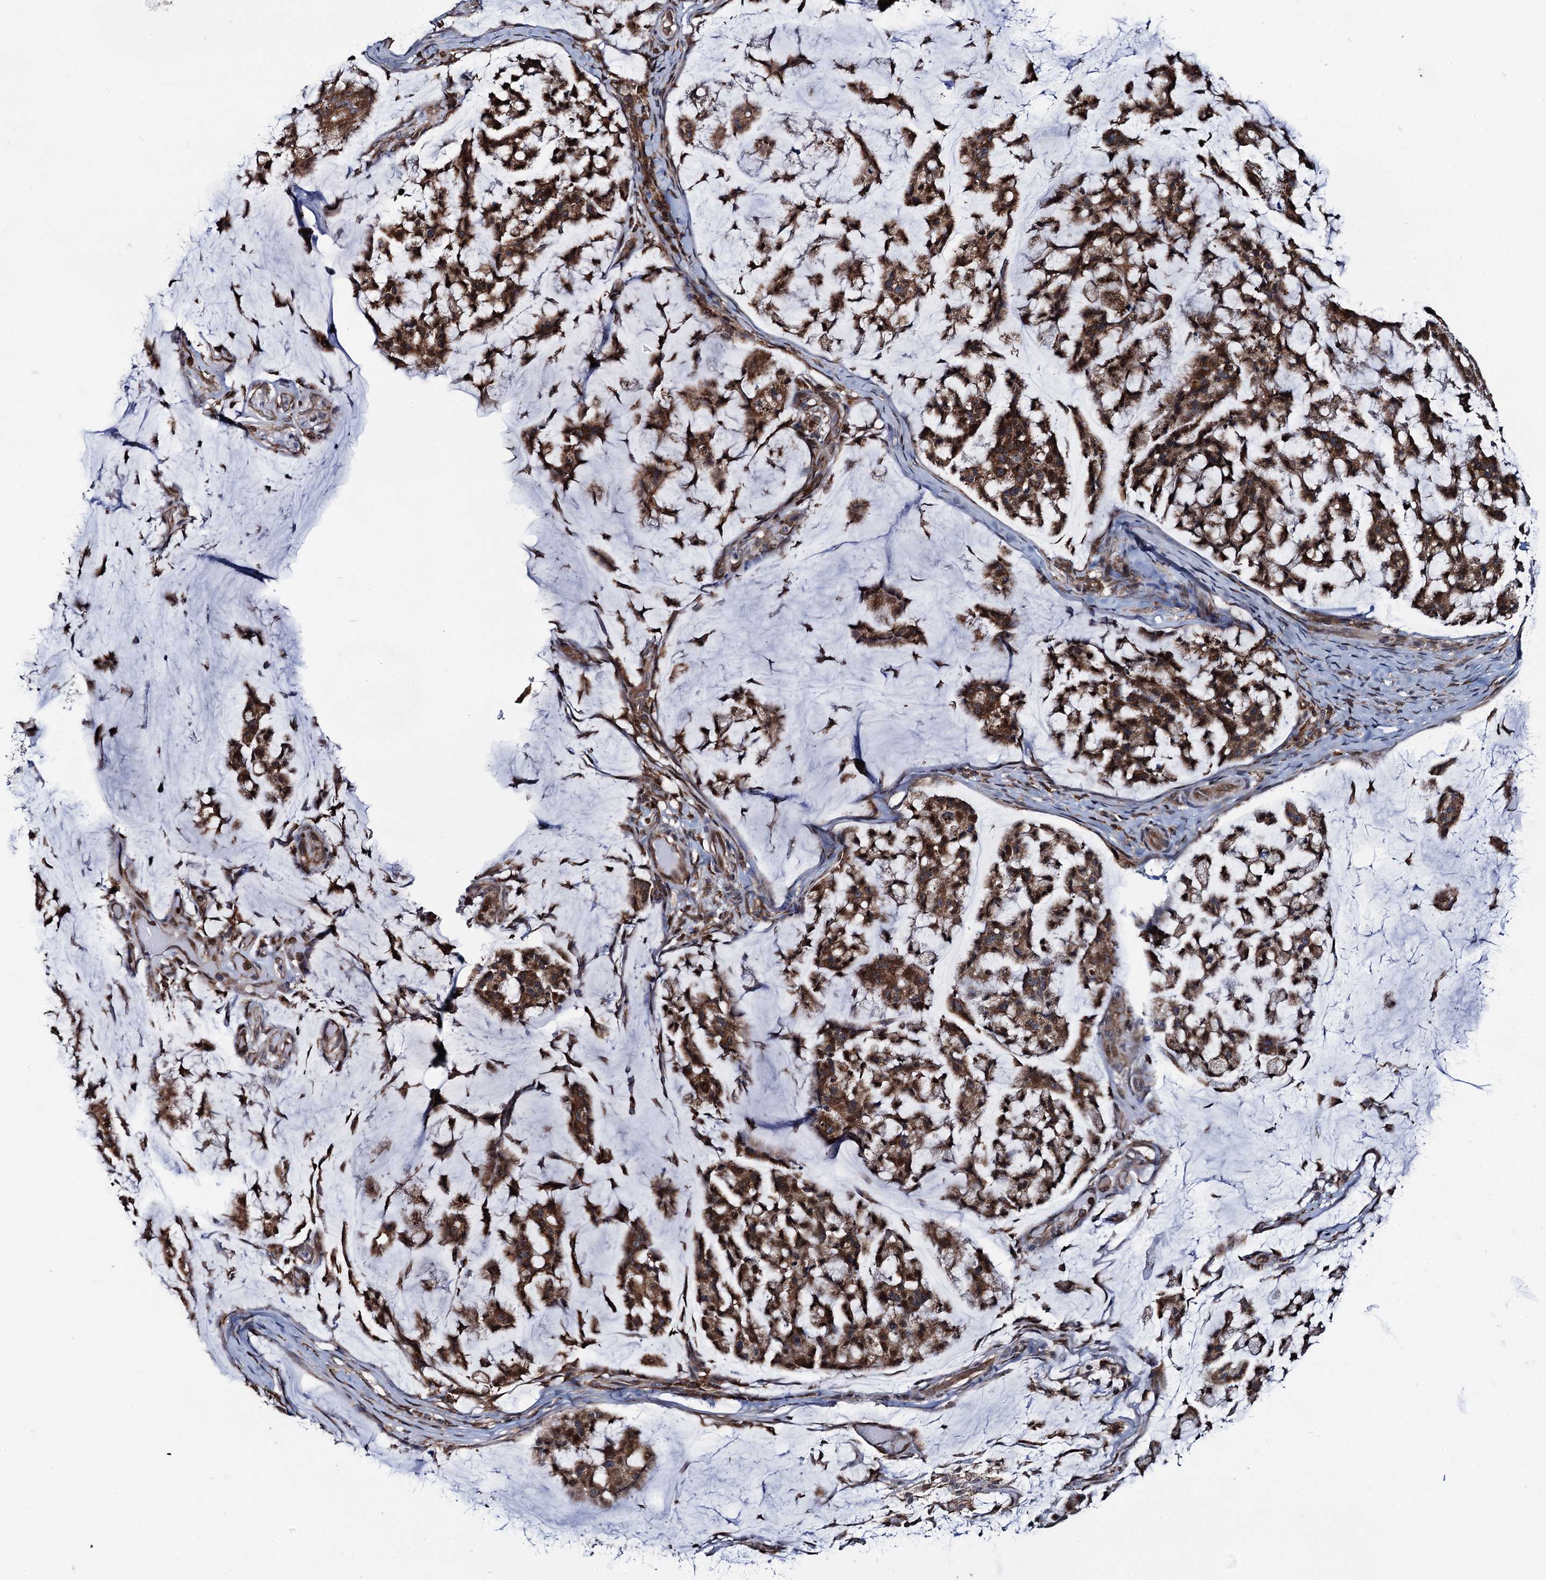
{"staining": {"intensity": "moderate", "quantity": ">75%", "location": "cytoplasmic/membranous"}, "tissue": "stomach cancer", "cell_type": "Tumor cells", "image_type": "cancer", "snomed": [{"axis": "morphology", "description": "Adenocarcinoma, NOS"}, {"axis": "topography", "description": "Stomach, lower"}], "caption": "An image of stomach cancer (adenocarcinoma) stained for a protein shows moderate cytoplasmic/membranous brown staining in tumor cells.", "gene": "CCDC102A", "patient": {"sex": "male", "age": 67}}